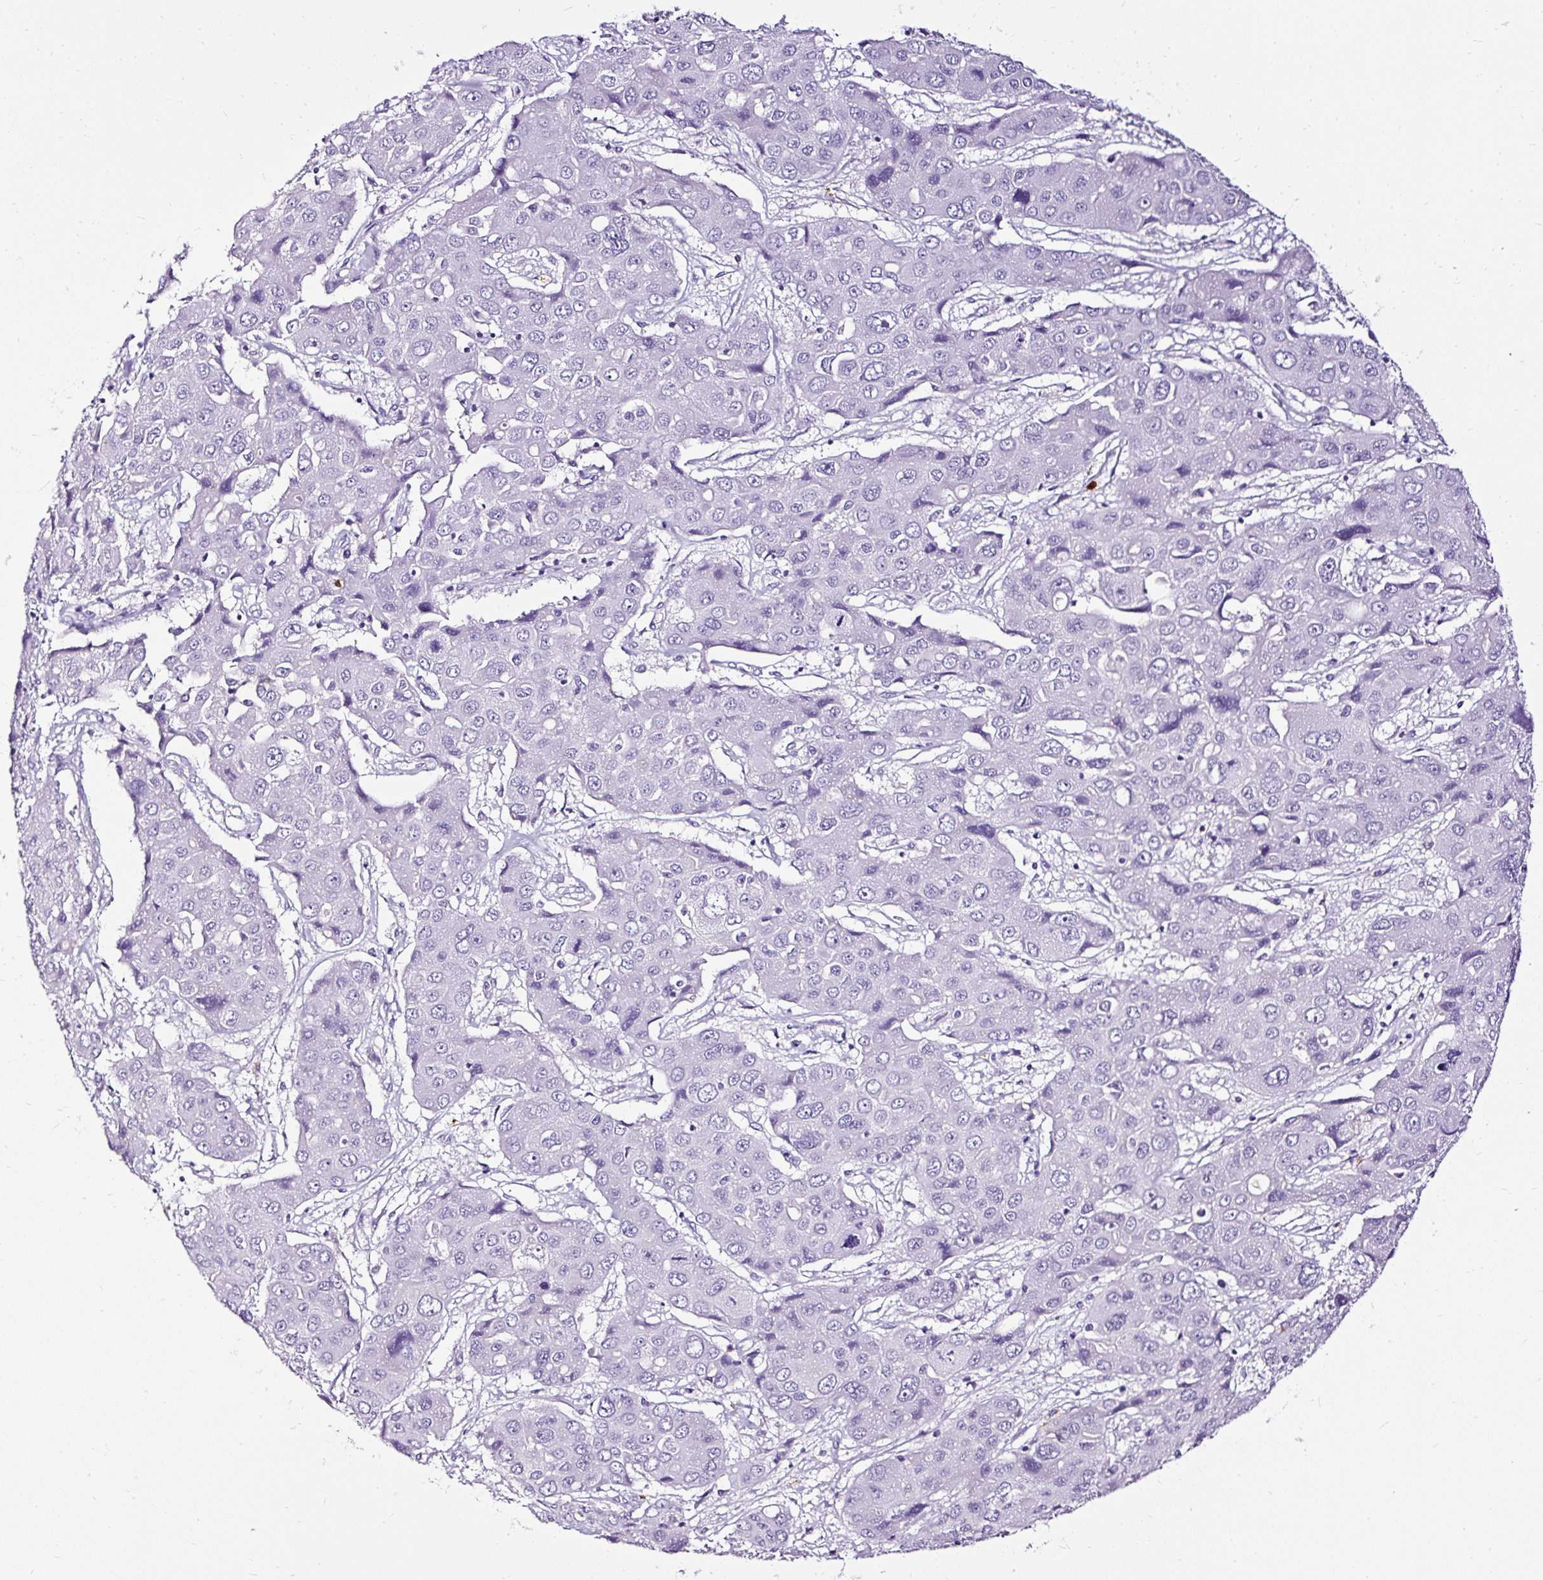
{"staining": {"intensity": "negative", "quantity": "none", "location": "none"}, "tissue": "liver cancer", "cell_type": "Tumor cells", "image_type": "cancer", "snomed": [{"axis": "morphology", "description": "Cholangiocarcinoma"}, {"axis": "topography", "description": "Liver"}], "caption": "Immunohistochemistry histopathology image of liver cancer (cholangiocarcinoma) stained for a protein (brown), which displays no expression in tumor cells.", "gene": "SLC7A8", "patient": {"sex": "male", "age": 67}}